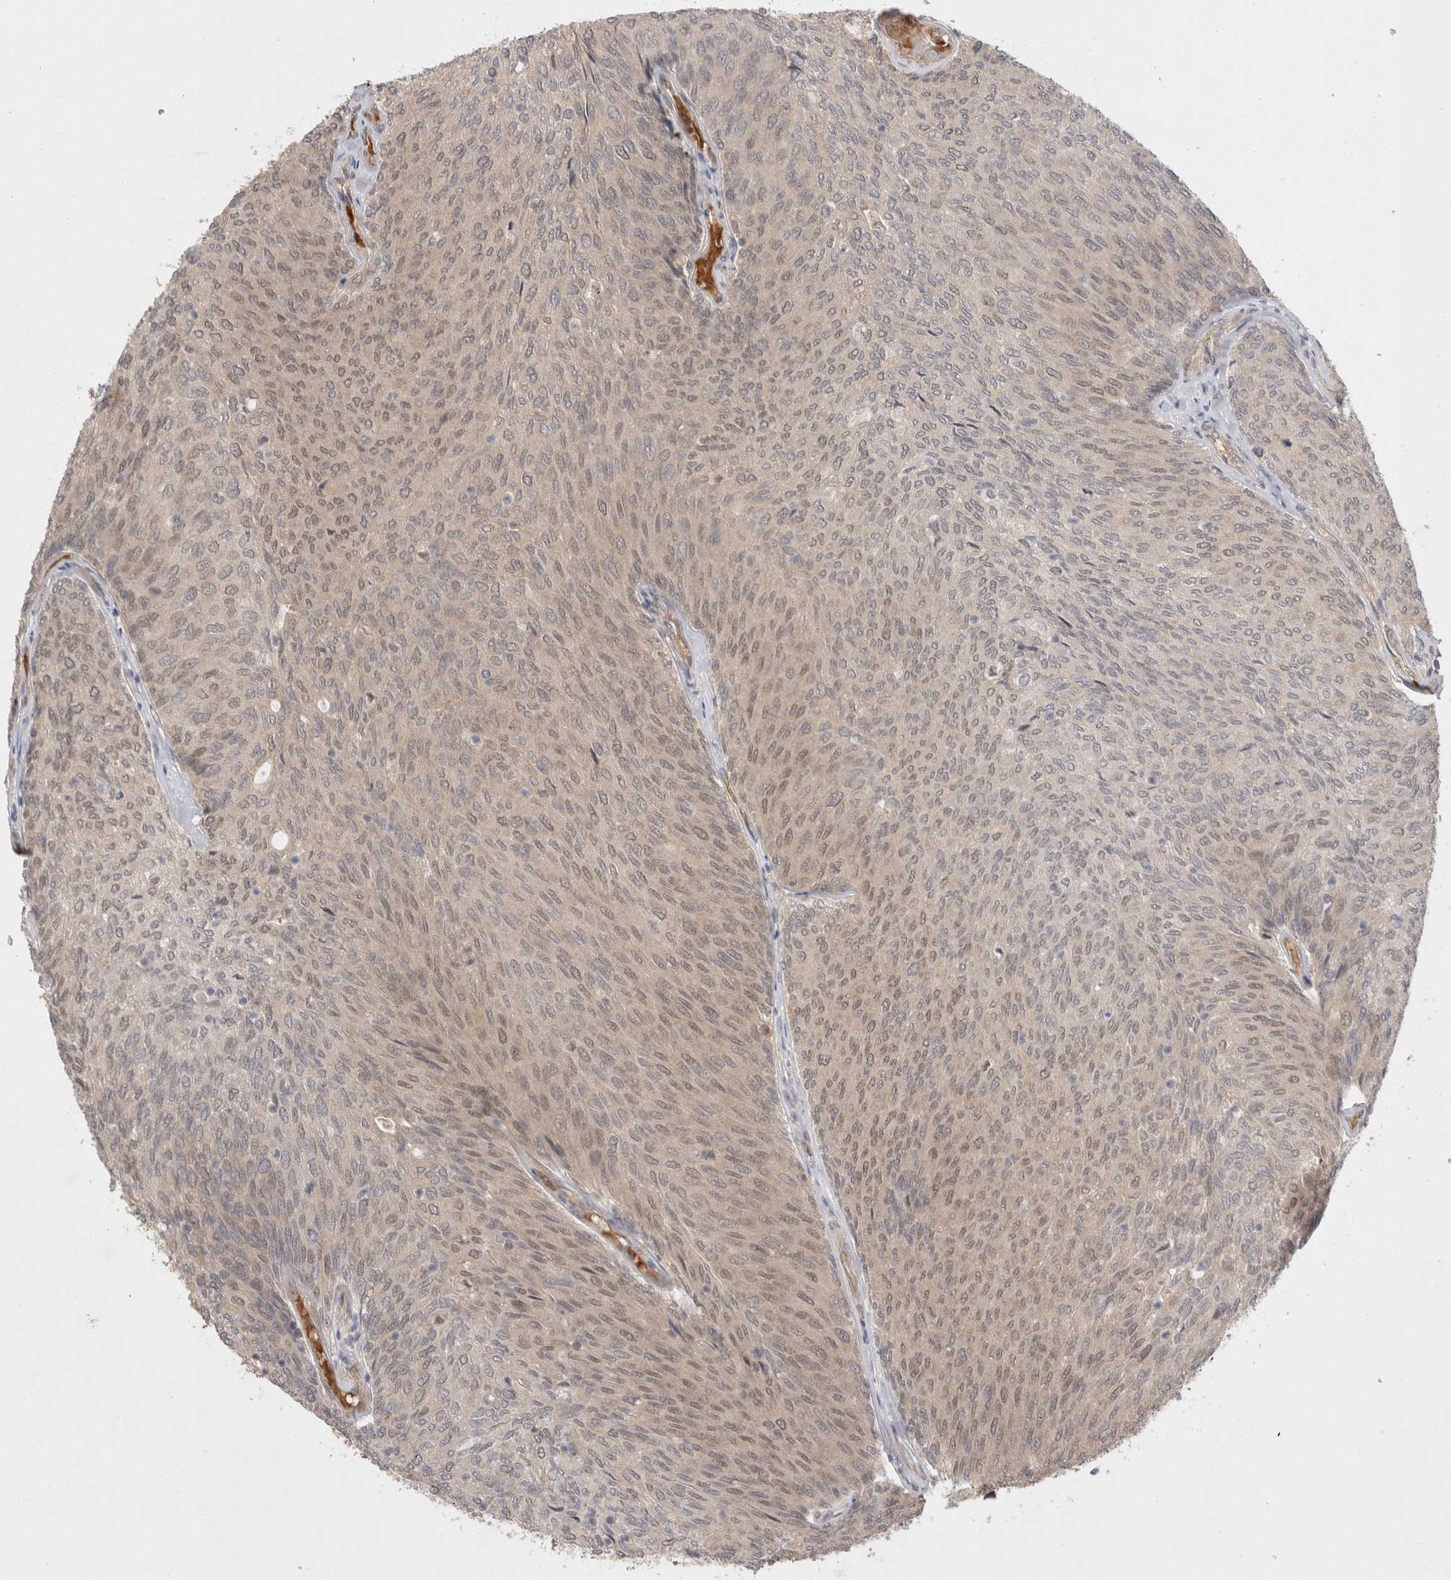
{"staining": {"intensity": "weak", "quantity": ">75%", "location": "nuclear"}, "tissue": "urothelial cancer", "cell_type": "Tumor cells", "image_type": "cancer", "snomed": [{"axis": "morphology", "description": "Urothelial carcinoma, Low grade"}, {"axis": "topography", "description": "Urinary bladder"}], "caption": "Human urothelial carcinoma (low-grade) stained with a protein marker displays weak staining in tumor cells.", "gene": "EIF3E", "patient": {"sex": "female", "age": 79}}